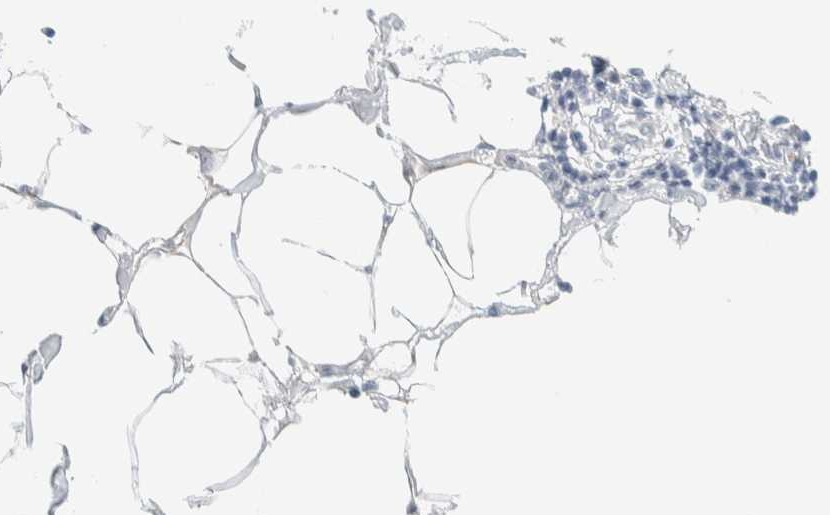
{"staining": {"intensity": "negative", "quantity": "none", "location": "none"}, "tissue": "adipose tissue", "cell_type": "Adipocytes", "image_type": "normal", "snomed": [{"axis": "morphology", "description": "Normal tissue, NOS"}, {"axis": "morphology", "description": "Adenocarcinoma, NOS"}, {"axis": "topography", "description": "Colon"}, {"axis": "topography", "description": "Peripheral nerve tissue"}], "caption": "A high-resolution photomicrograph shows immunohistochemistry staining of normal adipose tissue, which demonstrates no significant expression in adipocytes. The staining is performed using DAB (3,3'-diaminobenzidine) brown chromogen with nuclei counter-stained in using hematoxylin.", "gene": "ATCAY", "patient": {"sex": "male", "age": 14}}